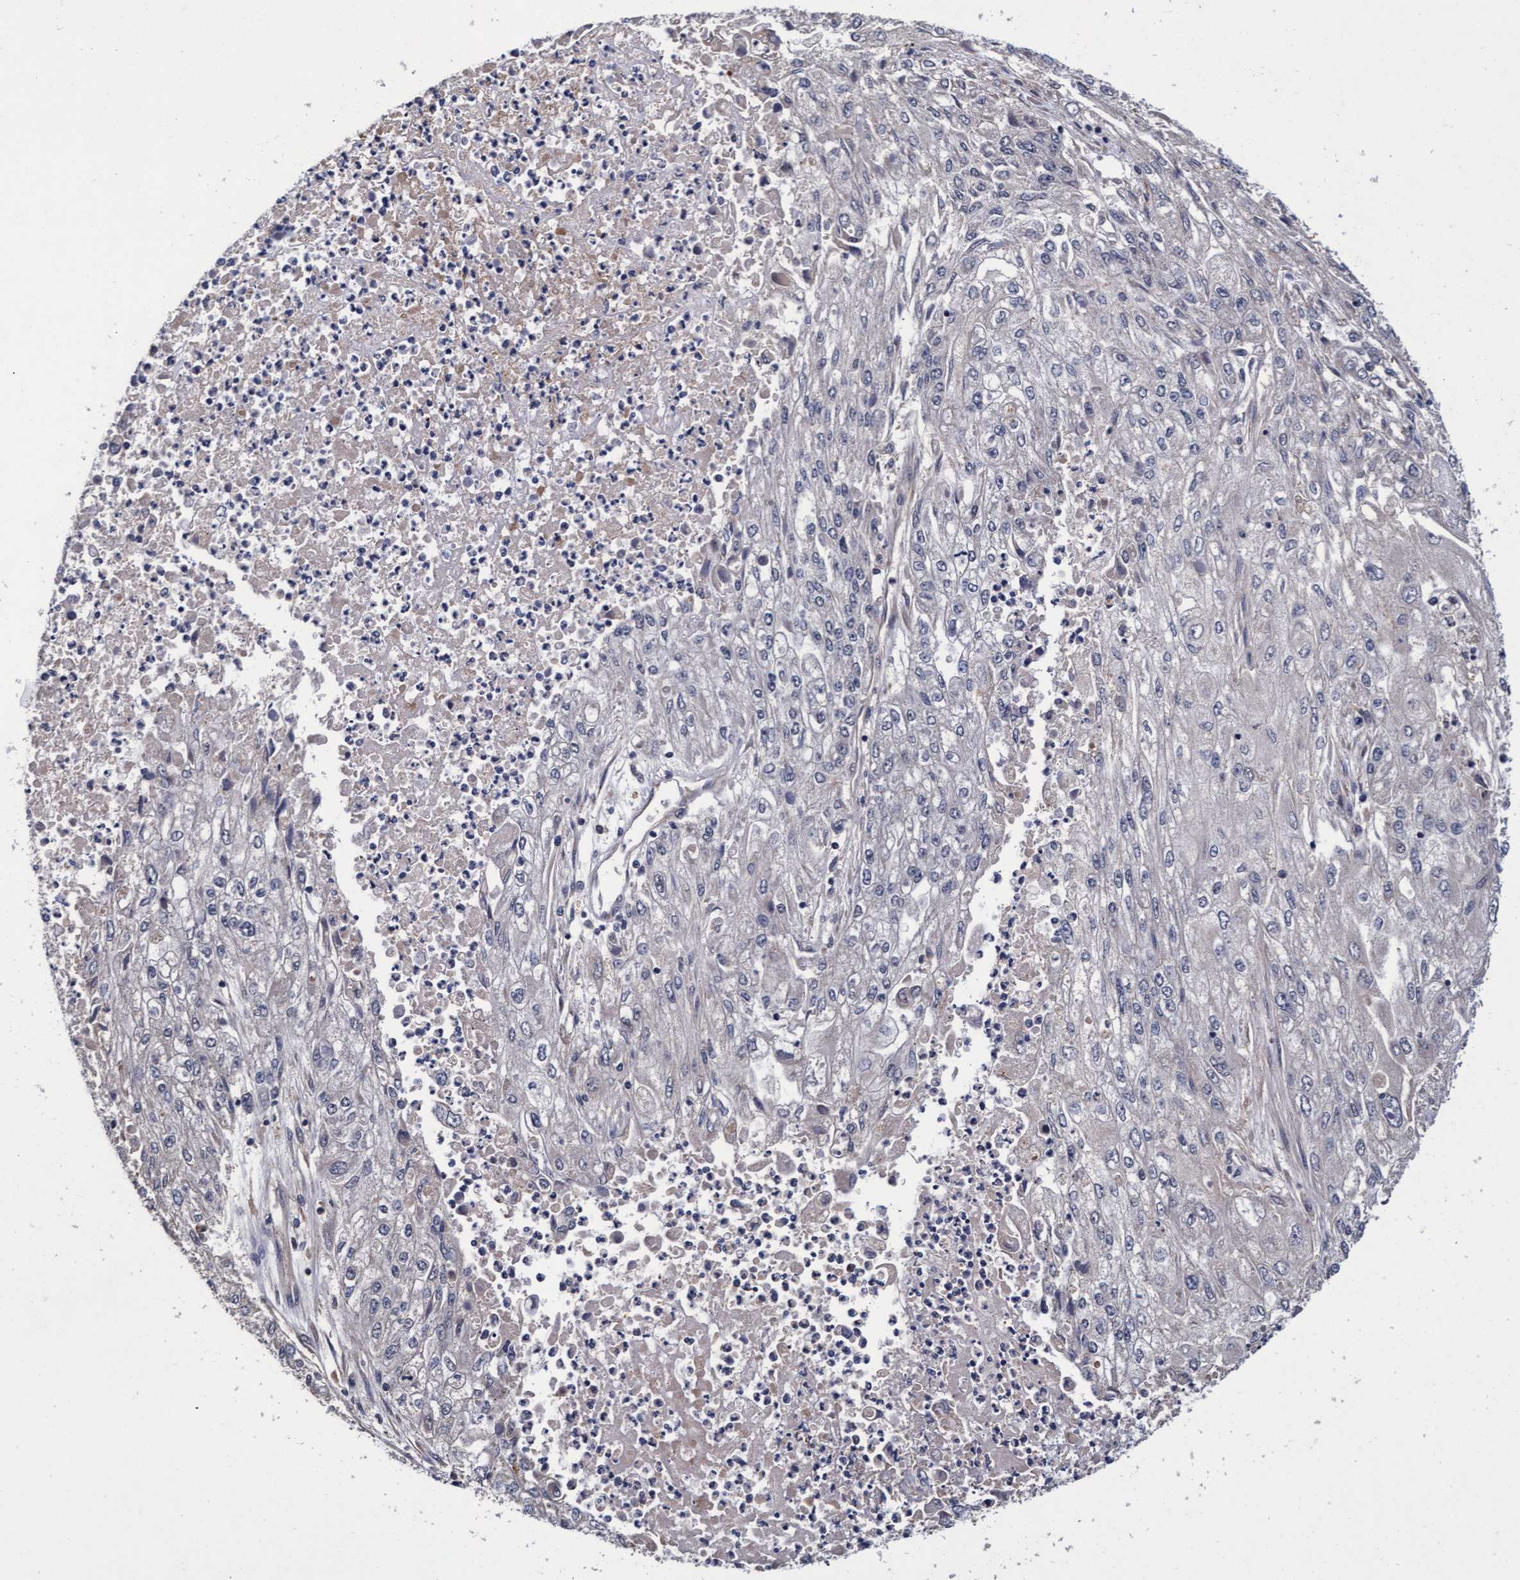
{"staining": {"intensity": "negative", "quantity": "none", "location": "none"}, "tissue": "endometrial cancer", "cell_type": "Tumor cells", "image_type": "cancer", "snomed": [{"axis": "morphology", "description": "Adenocarcinoma, NOS"}, {"axis": "topography", "description": "Endometrium"}], "caption": "This histopathology image is of endometrial cancer (adenocarcinoma) stained with immunohistochemistry to label a protein in brown with the nuclei are counter-stained blue. There is no expression in tumor cells.", "gene": "CPQ", "patient": {"sex": "female", "age": 49}}